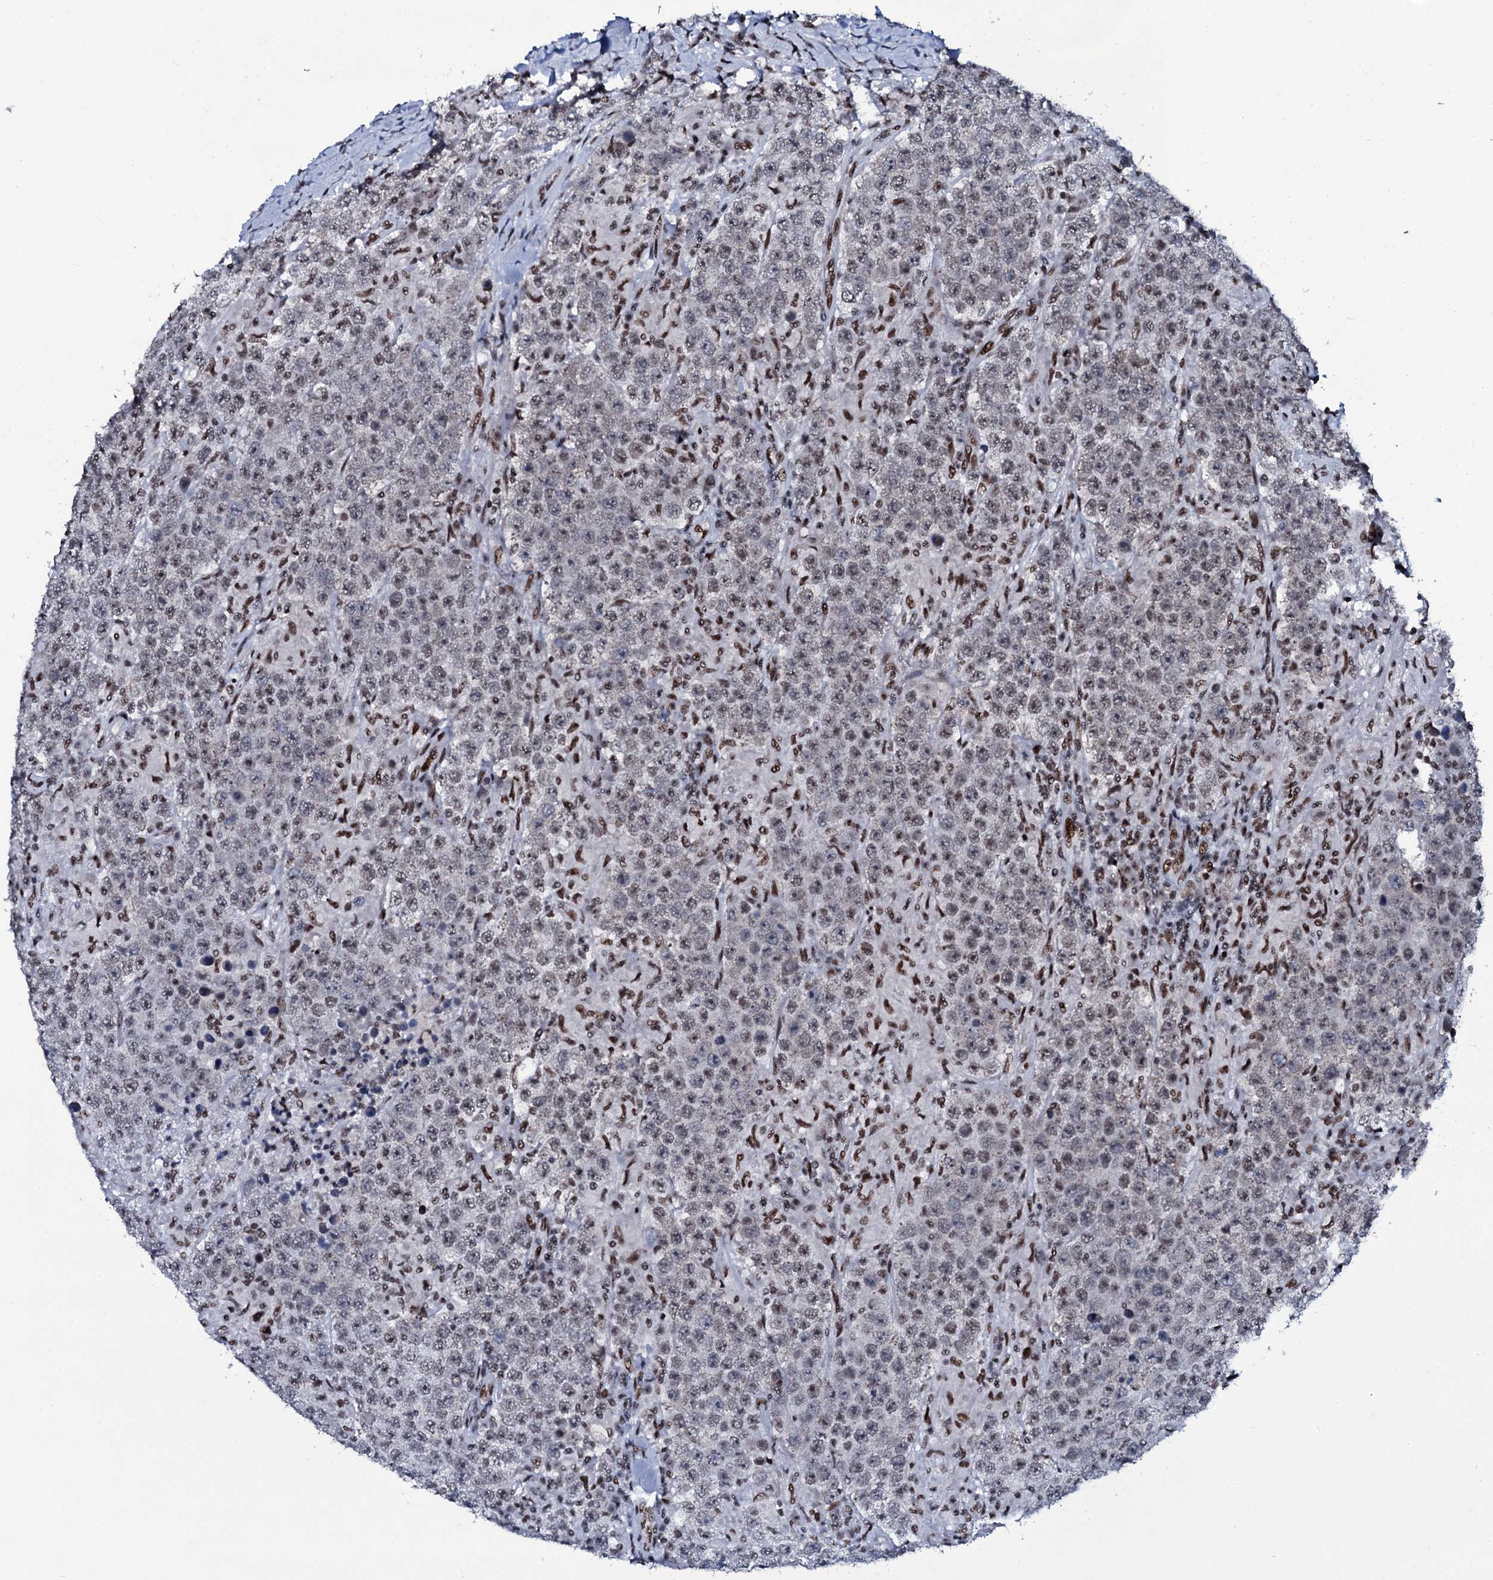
{"staining": {"intensity": "negative", "quantity": "none", "location": "none"}, "tissue": "testis cancer", "cell_type": "Tumor cells", "image_type": "cancer", "snomed": [{"axis": "morphology", "description": "Normal tissue, NOS"}, {"axis": "morphology", "description": "Urothelial carcinoma, High grade"}, {"axis": "morphology", "description": "Seminoma, NOS"}, {"axis": "morphology", "description": "Carcinoma, Embryonal, NOS"}, {"axis": "topography", "description": "Urinary bladder"}, {"axis": "topography", "description": "Testis"}], "caption": "IHC image of testis embryonal carcinoma stained for a protein (brown), which reveals no positivity in tumor cells.", "gene": "ZMIZ2", "patient": {"sex": "male", "age": 41}}